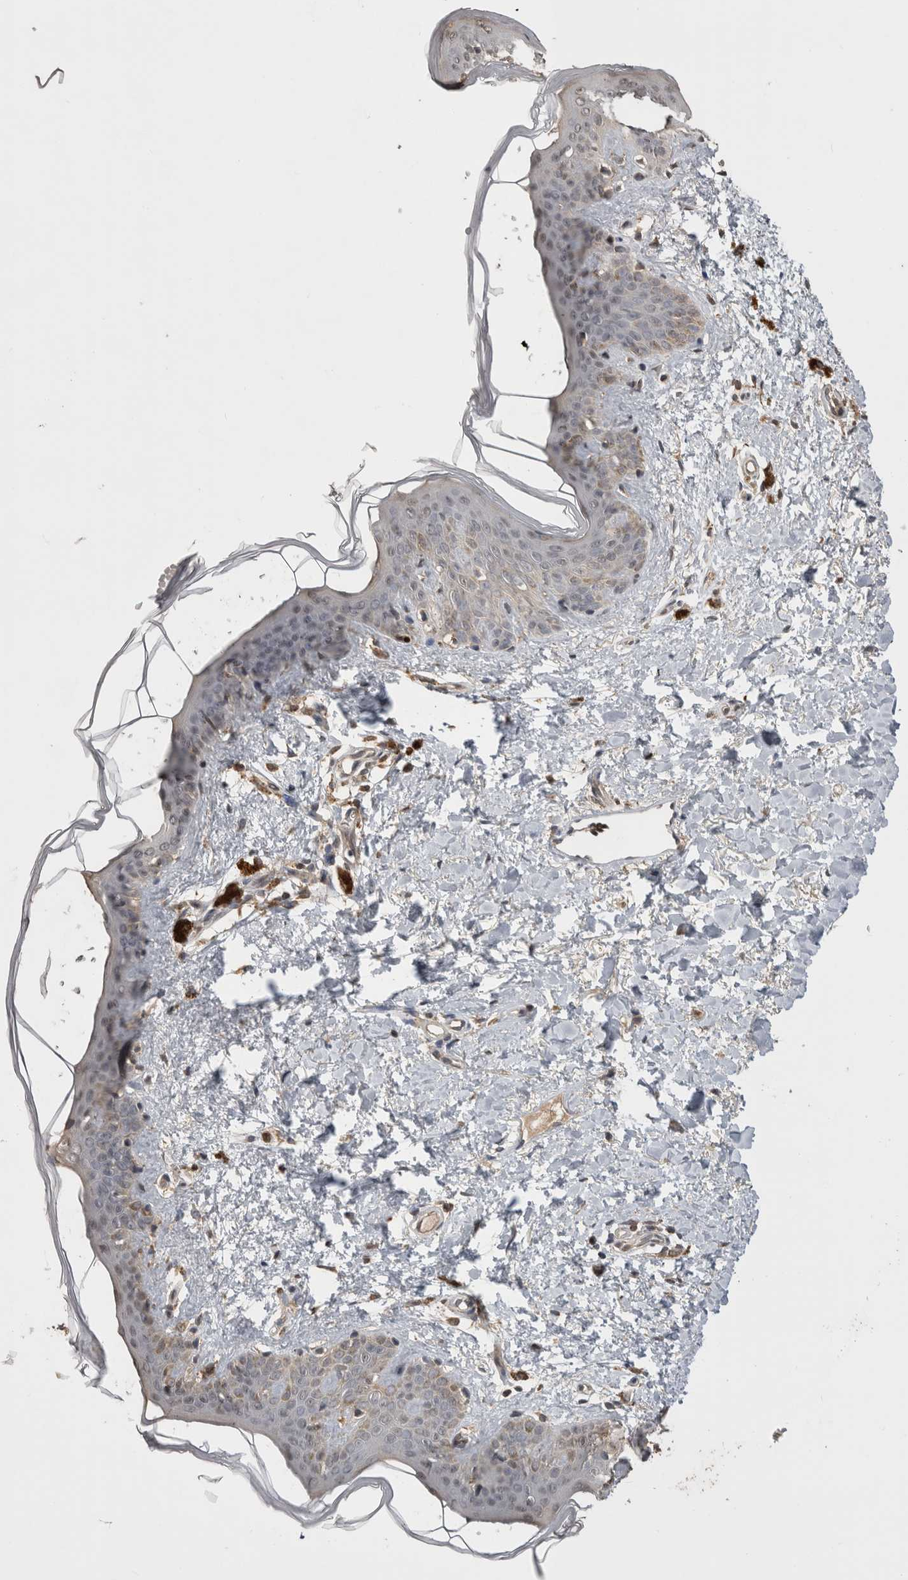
{"staining": {"intensity": "negative", "quantity": "none", "location": "none"}, "tissue": "skin", "cell_type": "Fibroblasts", "image_type": "normal", "snomed": [{"axis": "morphology", "description": "Normal tissue, NOS"}, {"axis": "topography", "description": "Skin"}], "caption": "Immunohistochemistry (IHC) of benign skin demonstrates no expression in fibroblasts.", "gene": "PREP", "patient": {"sex": "female", "age": 46}}